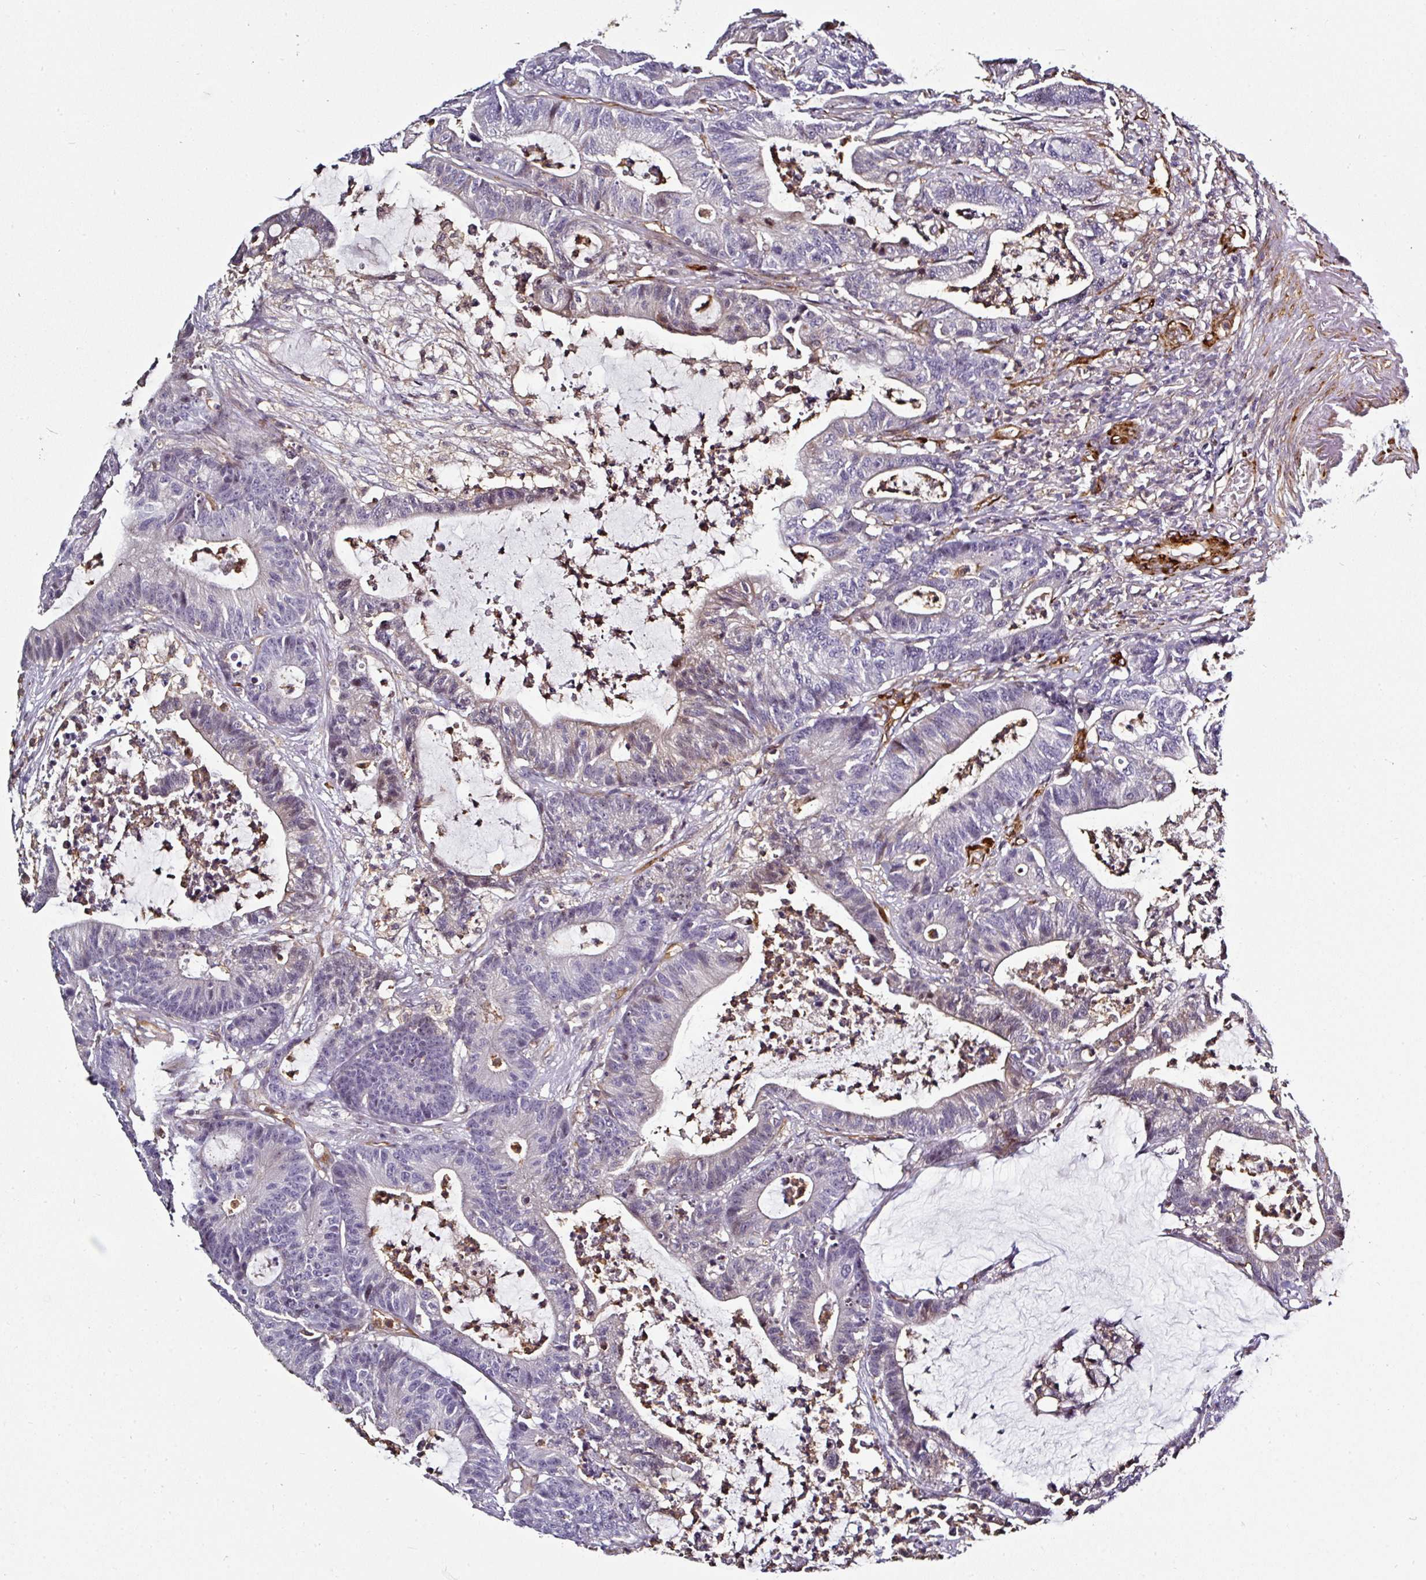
{"staining": {"intensity": "weak", "quantity": "<25%", "location": "cytoplasmic/membranous,nuclear"}, "tissue": "colorectal cancer", "cell_type": "Tumor cells", "image_type": "cancer", "snomed": [{"axis": "morphology", "description": "Adenocarcinoma, NOS"}, {"axis": "topography", "description": "Colon"}], "caption": "IHC of human colorectal cancer (adenocarcinoma) displays no positivity in tumor cells.", "gene": "BEND5", "patient": {"sex": "female", "age": 84}}